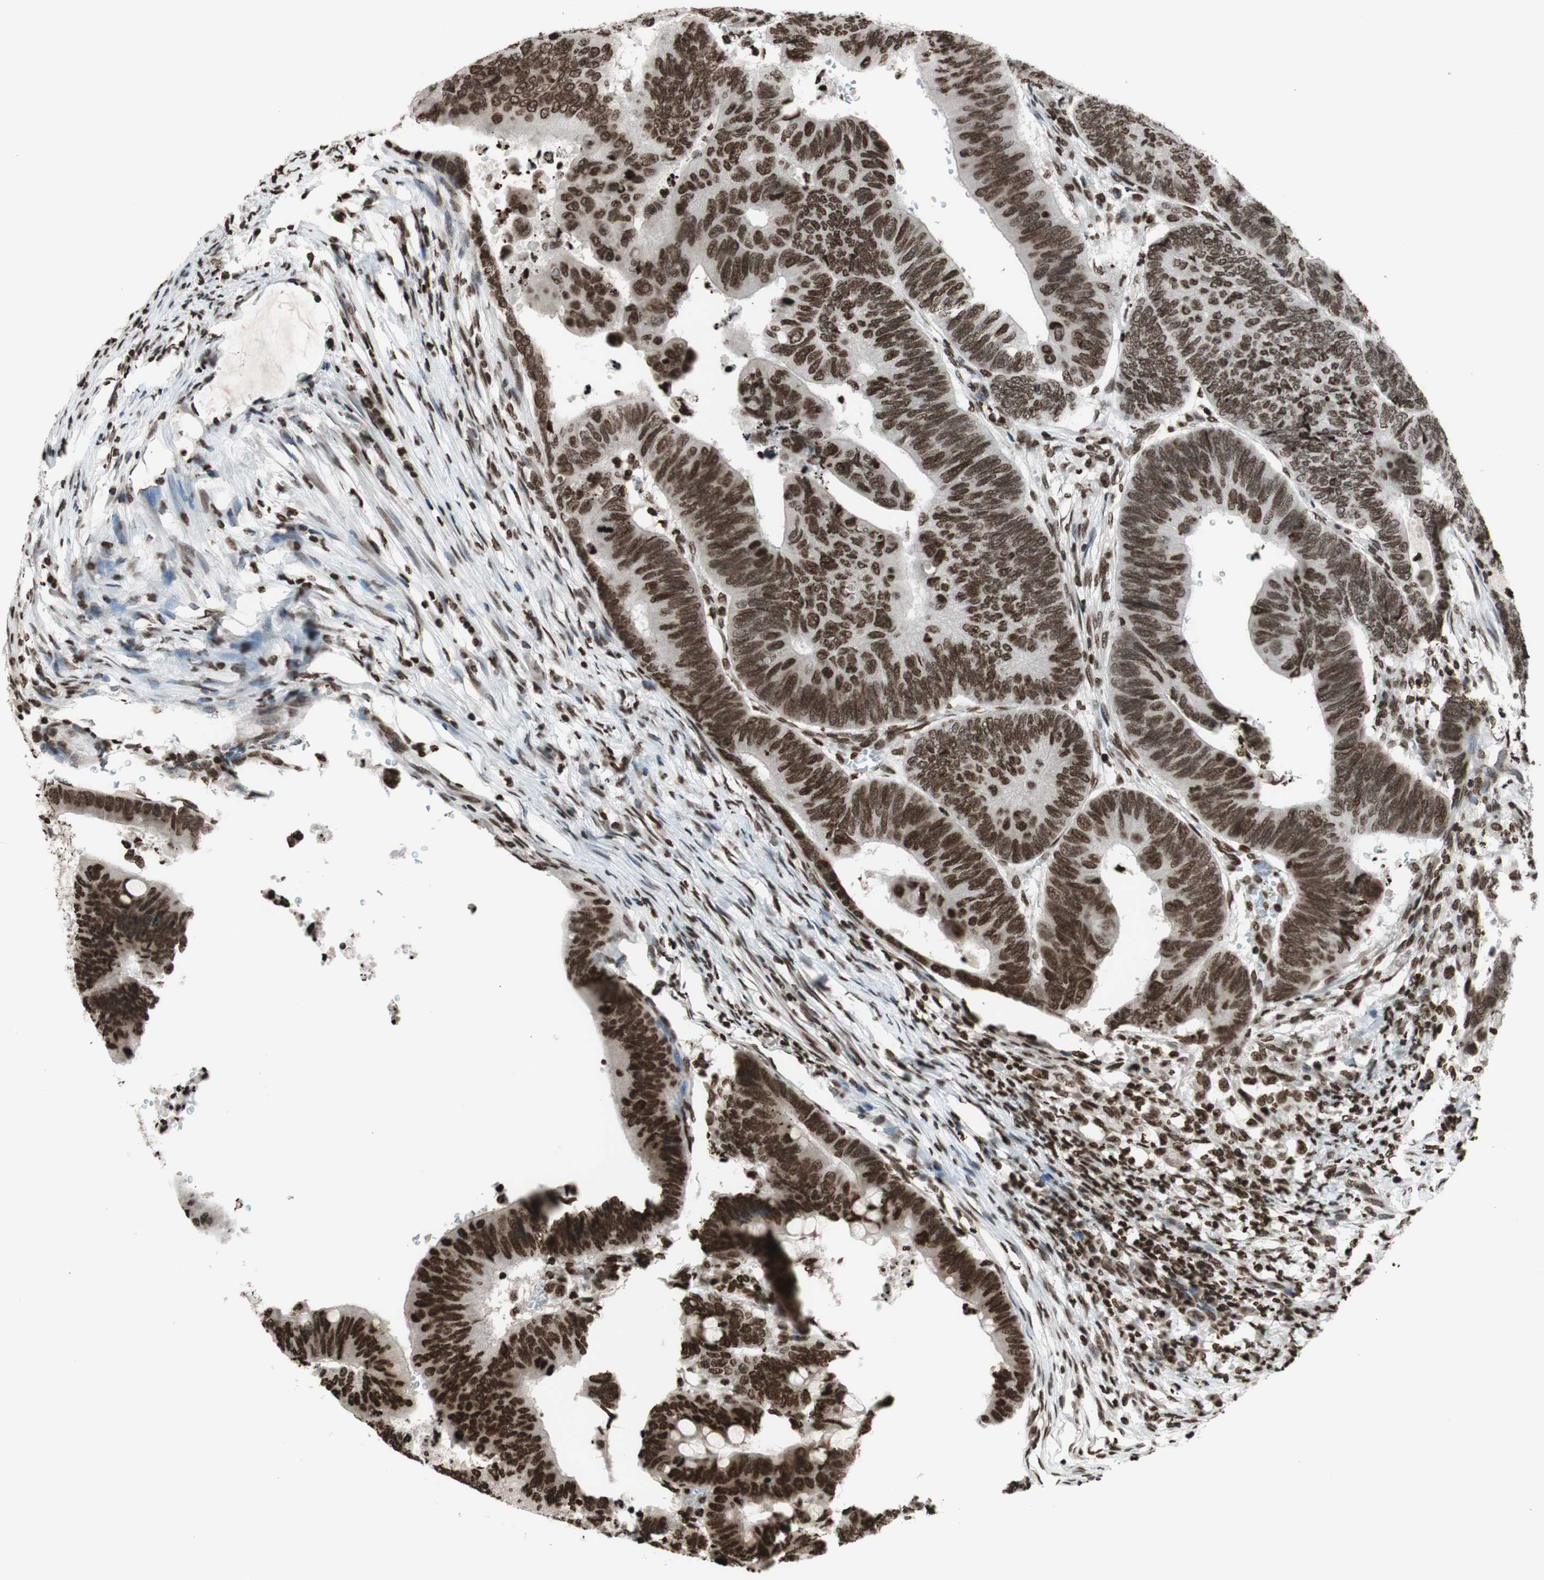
{"staining": {"intensity": "strong", "quantity": ">75%", "location": "nuclear"}, "tissue": "colorectal cancer", "cell_type": "Tumor cells", "image_type": "cancer", "snomed": [{"axis": "morphology", "description": "Normal tissue, NOS"}, {"axis": "morphology", "description": "Adenocarcinoma, NOS"}, {"axis": "topography", "description": "Rectum"}, {"axis": "topography", "description": "Peripheral nerve tissue"}], "caption": "Colorectal cancer was stained to show a protein in brown. There is high levels of strong nuclear staining in approximately >75% of tumor cells. The staining was performed using DAB (3,3'-diaminobenzidine), with brown indicating positive protein expression. Nuclei are stained blue with hematoxylin.", "gene": "NCOA3", "patient": {"sex": "male", "age": 92}}